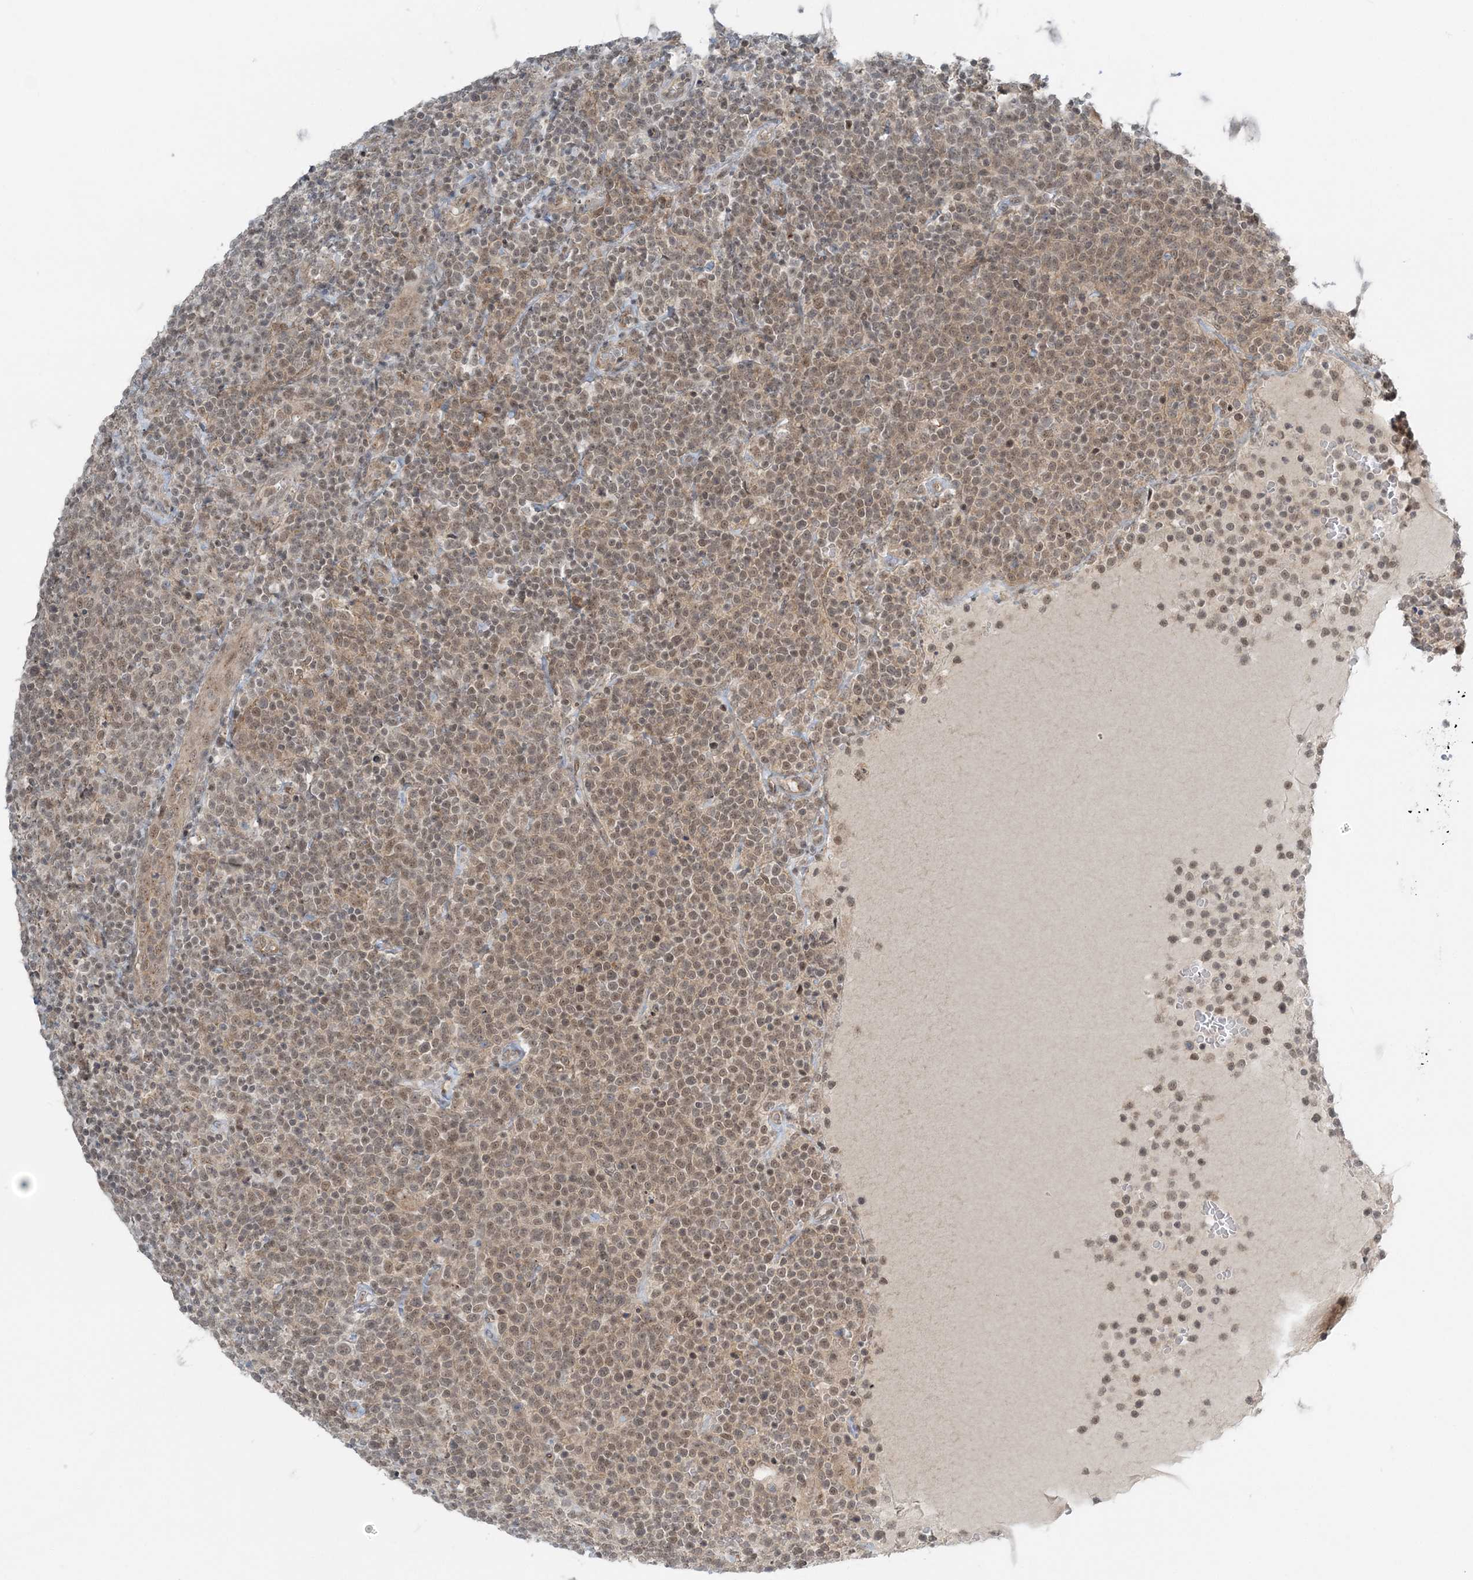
{"staining": {"intensity": "weak", "quantity": ">75%", "location": "cytoplasmic/membranous,nuclear"}, "tissue": "lymphoma", "cell_type": "Tumor cells", "image_type": "cancer", "snomed": [{"axis": "morphology", "description": "Malignant lymphoma, non-Hodgkin's type, High grade"}, {"axis": "topography", "description": "Lymph node"}], "caption": "Protein expression analysis of human lymphoma reveals weak cytoplasmic/membranous and nuclear staining in approximately >75% of tumor cells. The protein is stained brown, and the nuclei are stained in blue (DAB IHC with brightfield microscopy, high magnification).", "gene": "ATP11A", "patient": {"sex": "male", "age": 61}}